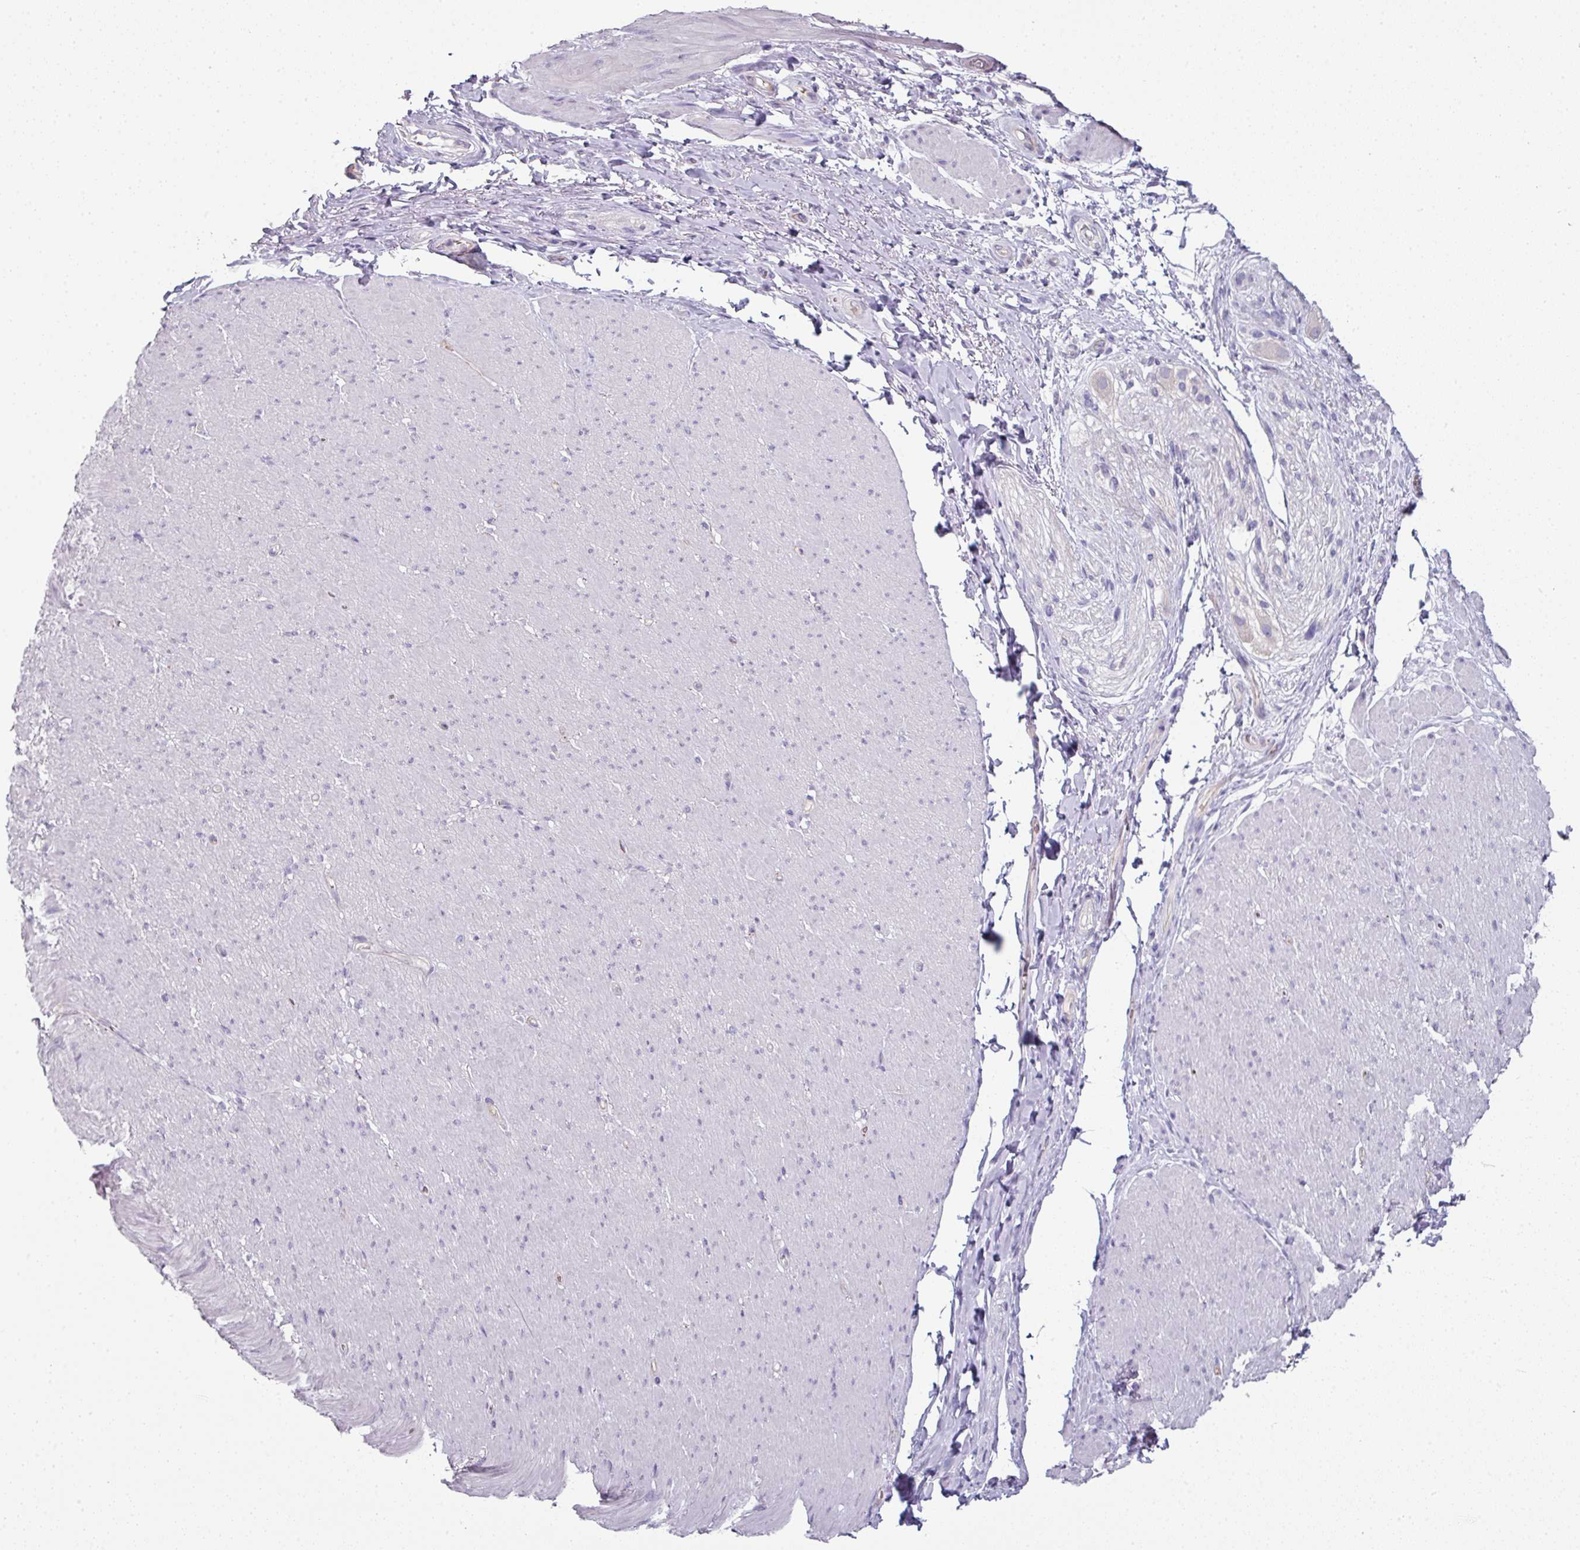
{"staining": {"intensity": "negative", "quantity": "none", "location": "none"}, "tissue": "smooth muscle", "cell_type": "Smooth muscle cells", "image_type": "normal", "snomed": [{"axis": "morphology", "description": "Normal tissue, NOS"}, {"axis": "topography", "description": "Smooth muscle"}, {"axis": "topography", "description": "Rectum"}], "caption": "Immunohistochemistry (IHC) histopathology image of normal smooth muscle: human smooth muscle stained with DAB (3,3'-diaminobenzidine) demonstrates no significant protein staining in smooth muscle cells. Brightfield microscopy of immunohistochemistry (IHC) stained with DAB (brown) and hematoxylin (blue), captured at high magnification.", "gene": "SLC17A7", "patient": {"sex": "male", "age": 53}}